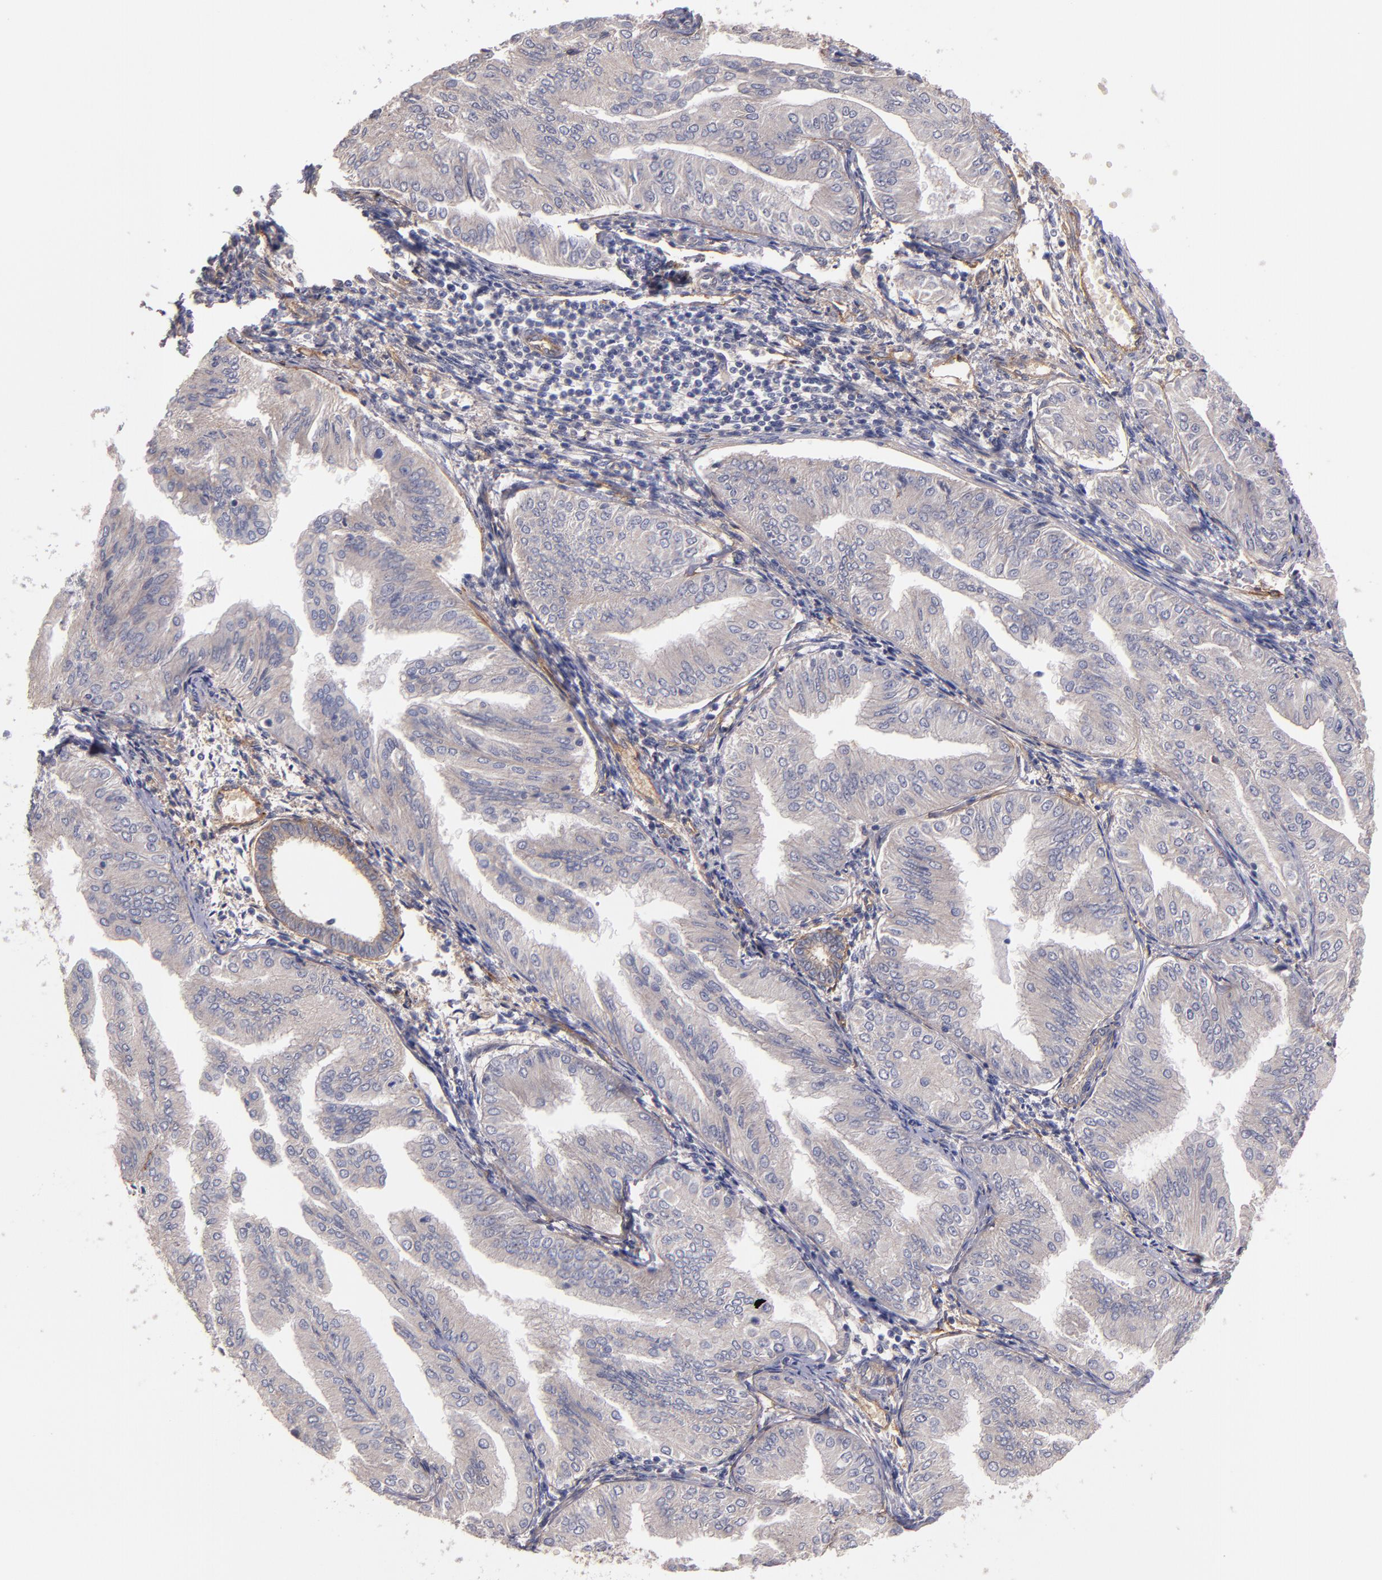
{"staining": {"intensity": "weak", "quantity": "25%-75%", "location": "cytoplasmic/membranous"}, "tissue": "endometrial cancer", "cell_type": "Tumor cells", "image_type": "cancer", "snomed": [{"axis": "morphology", "description": "Adenocarcinoma, NOS"}, {"axis": "topography", "description": "Endometrium"}], "caption": "DAB immunohistochemical staining of human endometrial cancer exhibits weak cytoplasmic/membranous protein expression in about 25%-75% of tumor cells.", "gene": "PLSCR4", "patient": {"sex": "female", "age": 53}}